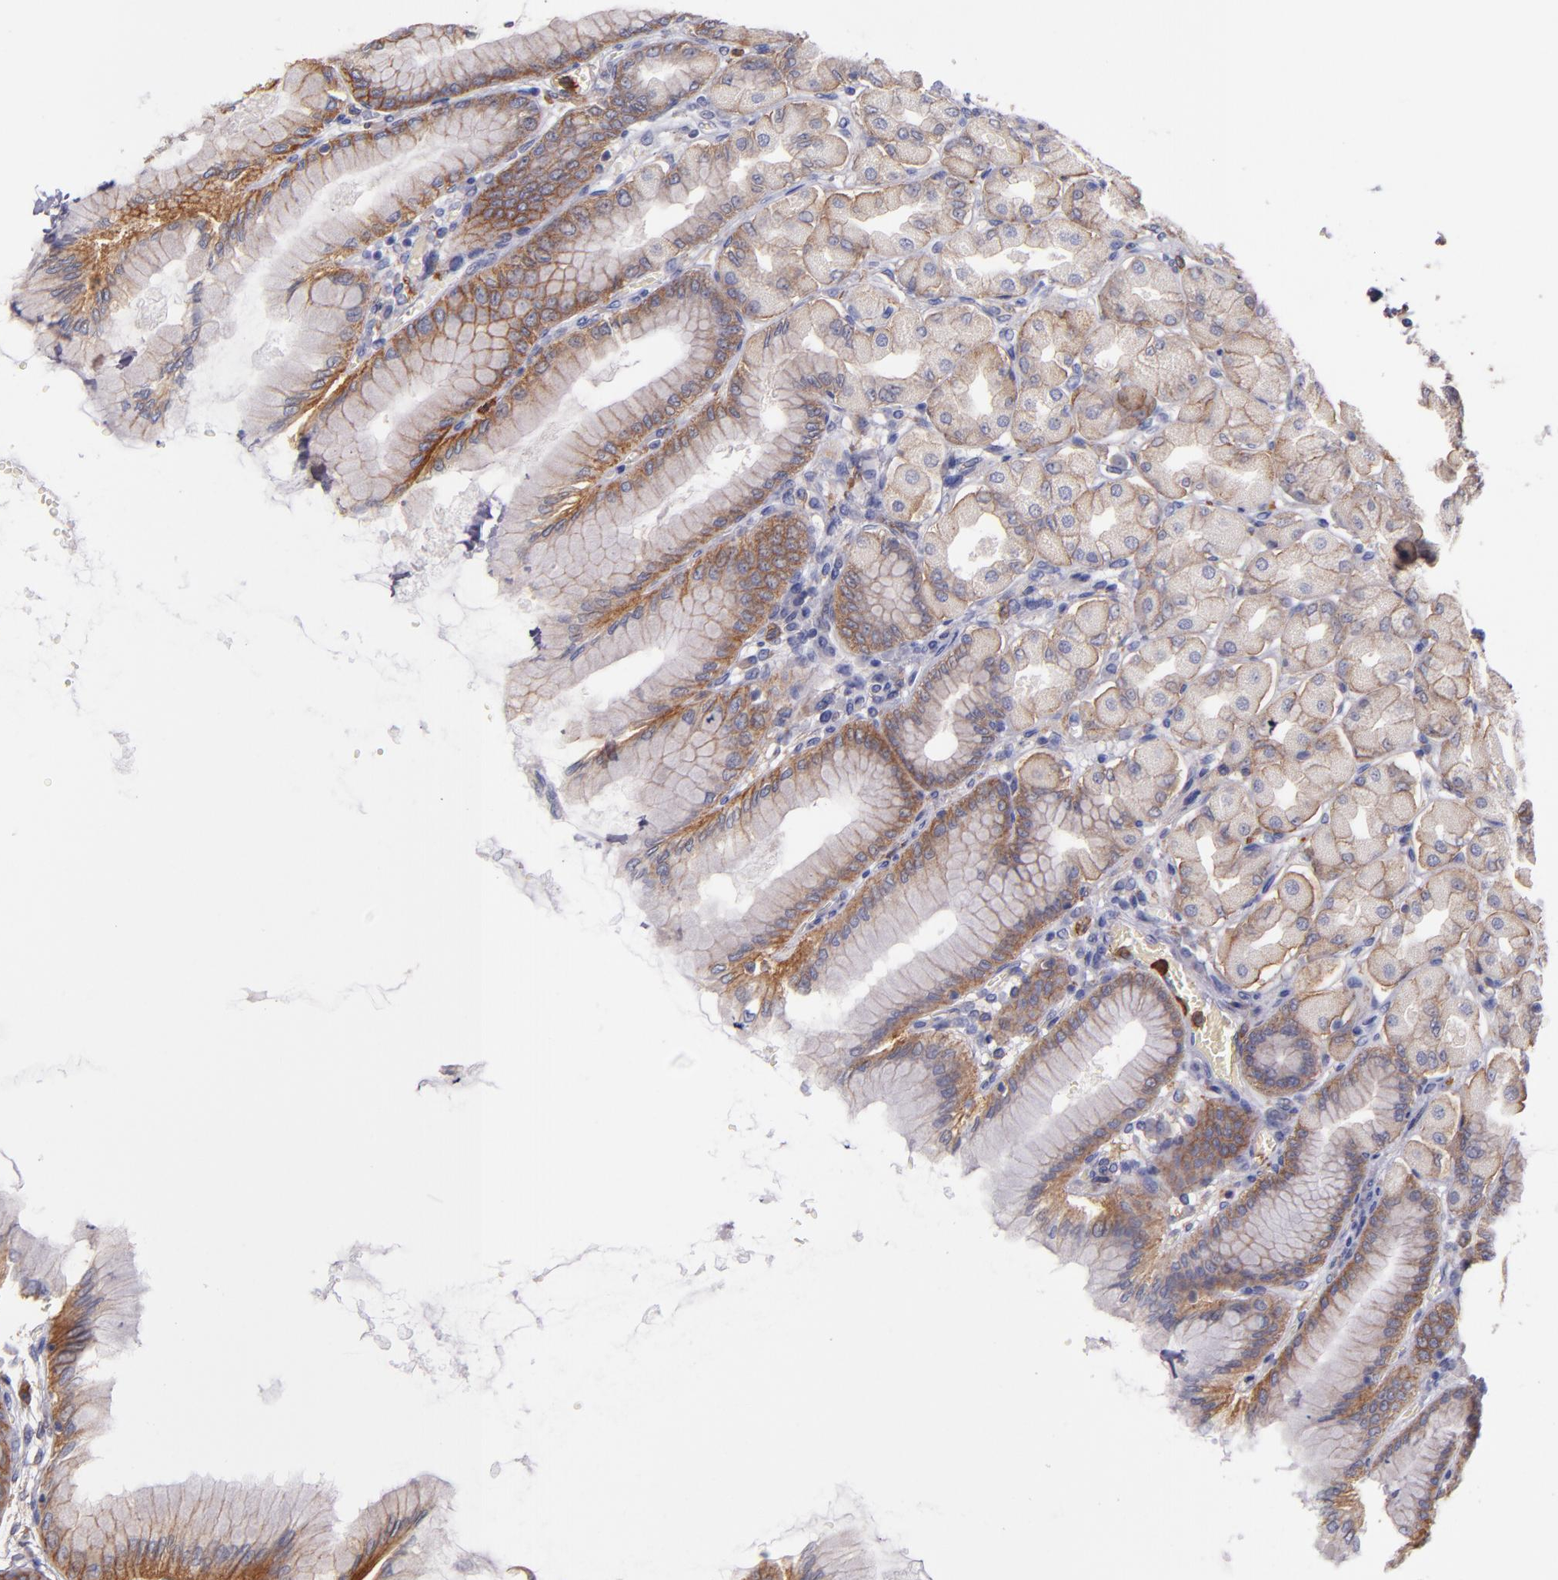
{"staining": {"intensity": "moderate", "quantity": ">75%", "location": "cytoplasmic/membranous"}, "tissue": "stomach", "cell_type": "Glandular cells", "image_type": "normal", "snomed": [{"axis": "morphology", "description": "Normal tissue, NOS"}, {"axis": "topography", "description": "Stomach, upper"}], "caption": "Moderate cytoplasmic/membranous protein positivity is present in approximately >75% of glandular cells in stomach. The staining was performed using DAB, with brown indicating positive protein expression. Nuclei are stained blue with hematoxylin.", "gene": "C5AR1", "patient": {"sex": "female", "age": 56}}